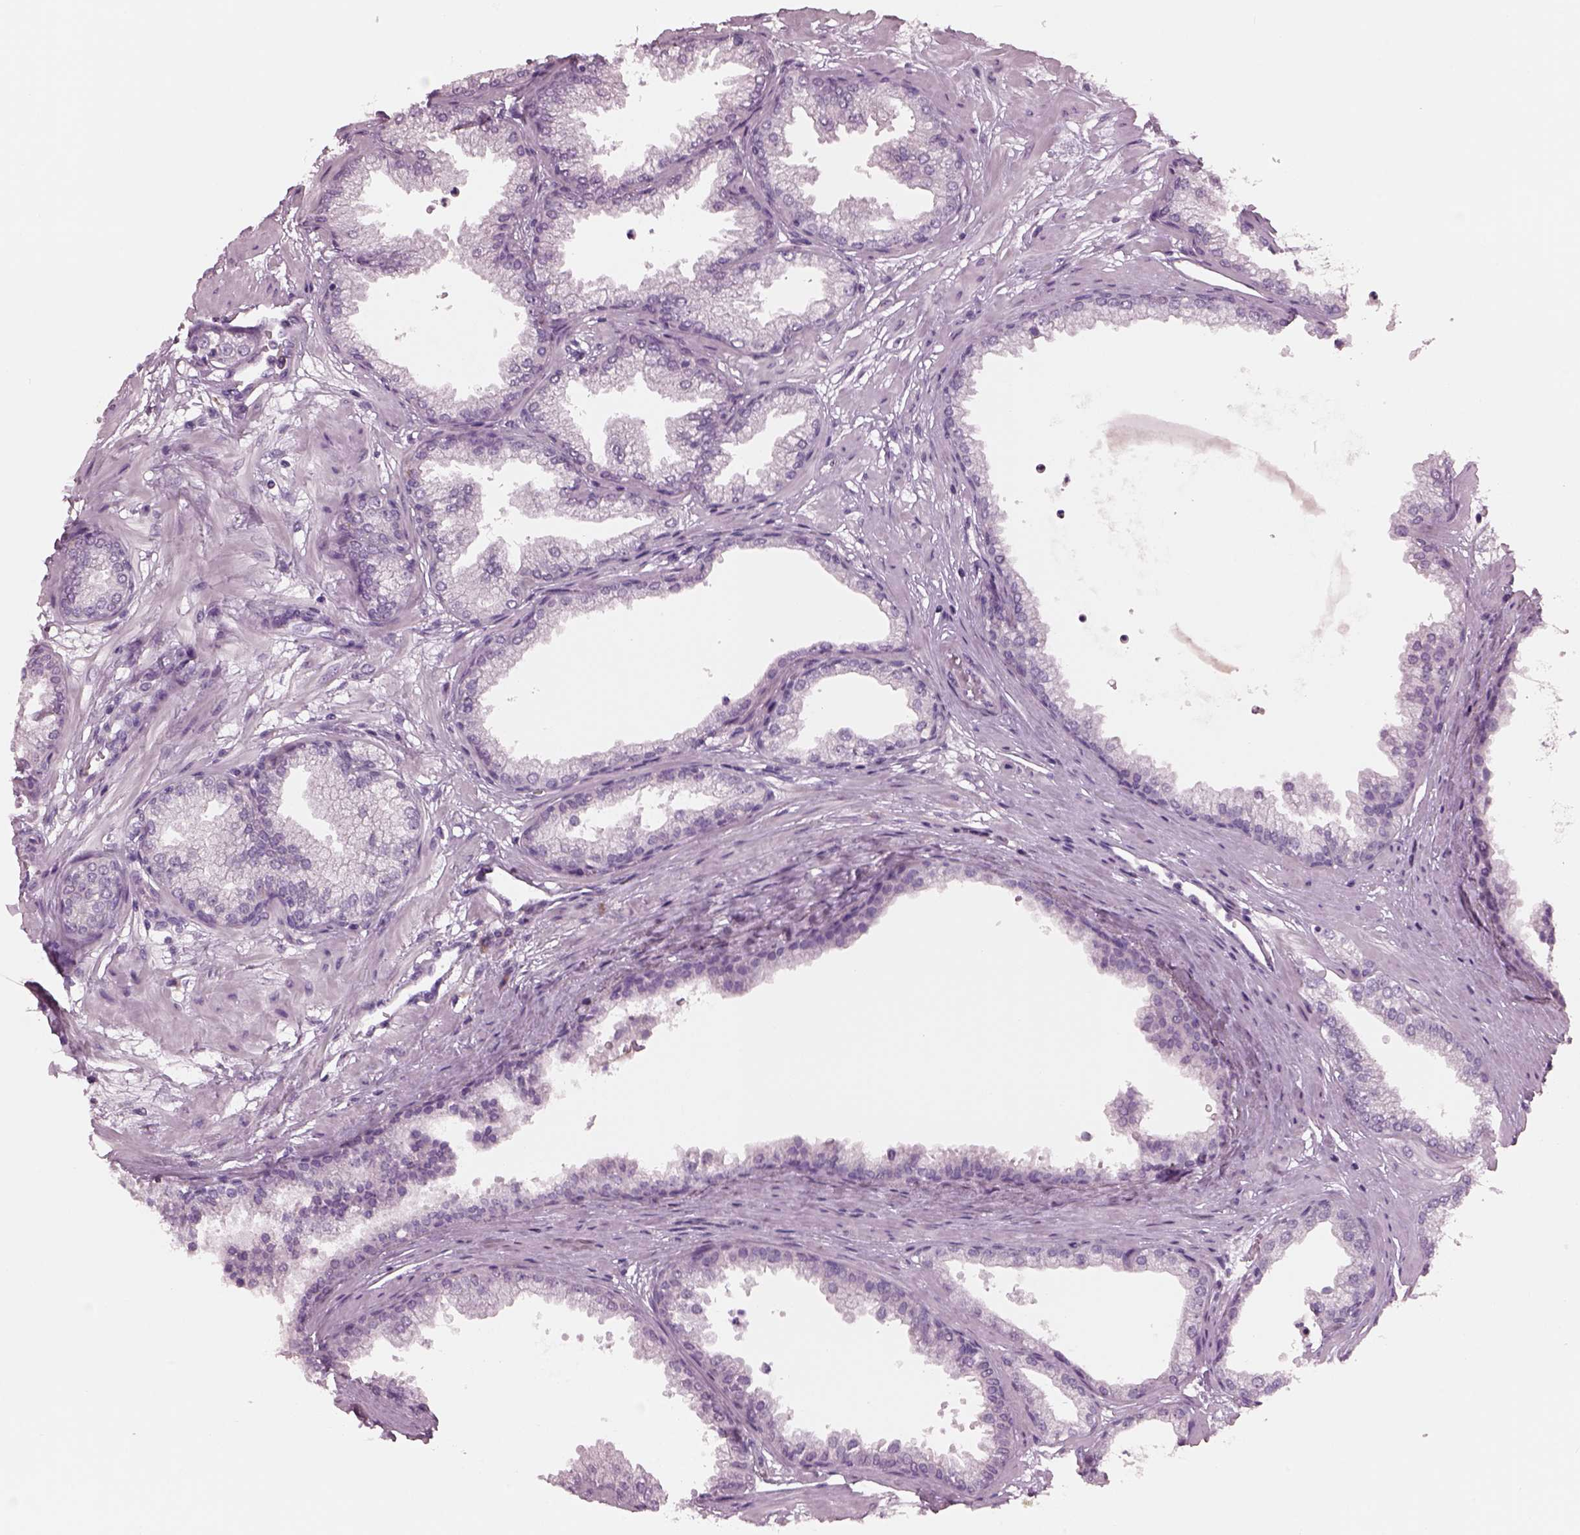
{"staining": {"intensity": "negative", "quantity": "none", "location": "none"}, "tissue": "prostate", "cell_type": "Glandular cells", "image_type": "normal", "snomed": [{"axis": "morphology", "description": "Normal tissue, NOS"}, {"axis": "topography", "description": "Prostate"}], "caption": "High magnification brightfield microscopy of unremarkable prostate stained with DAB (brown) and counterstained with hematoxylin (blue): glandular cells show no significant expression.", "gene": "CYLC1", "patient": {"sex": "male", "age": 37}}